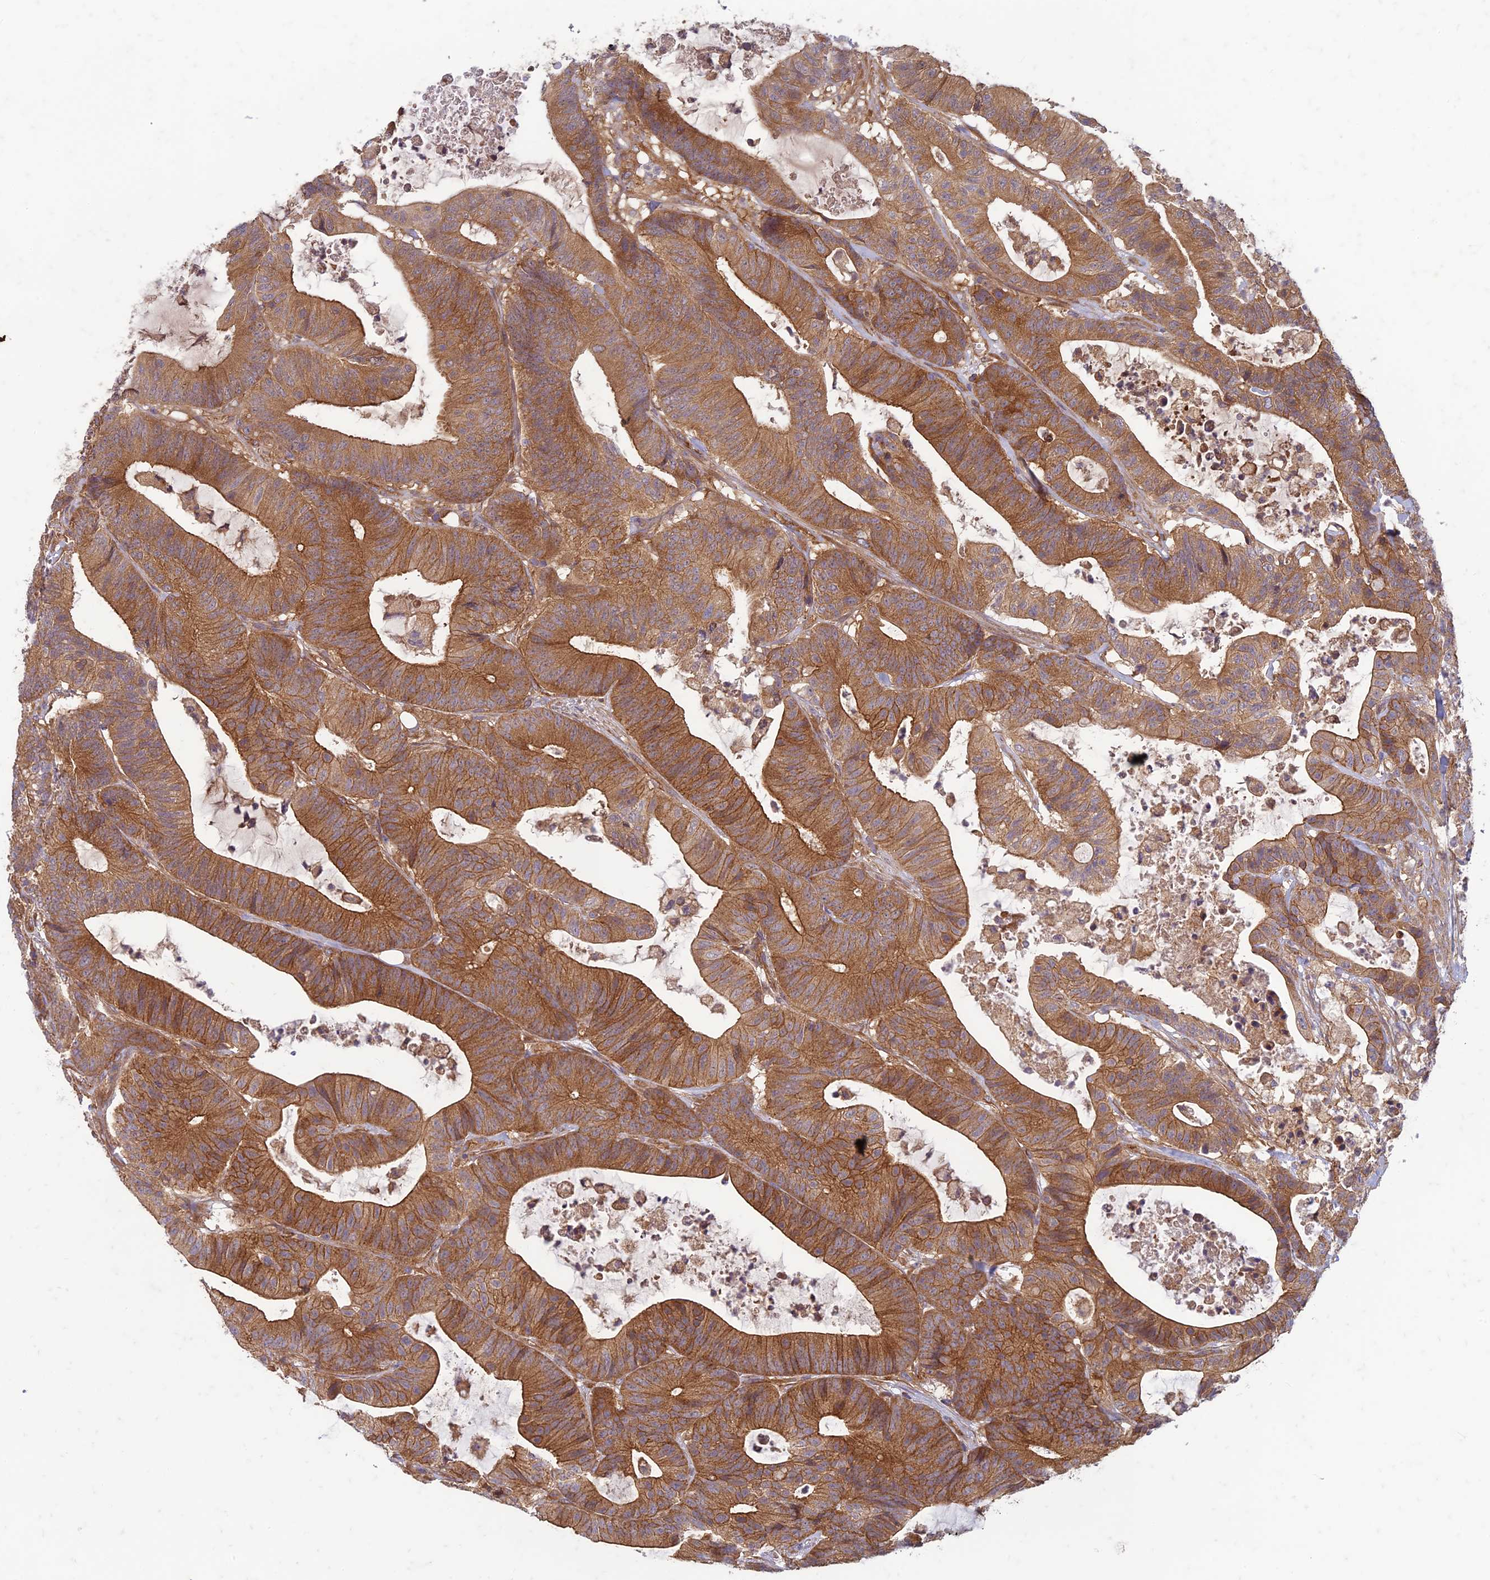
{"staining": {"intensity": "strong", "quantity": ">75%", "location": "cytoplasmic/membranous"}, "tissue": "colorectal cancer", "cell_type": "Tumor cells", "image_type": "cancer", "snomed": [{"axis": "morphology", "description": "Adenocarcinoma, NOS"}, {"axis": "topography", "description": "Colon"}], "caption": "High-power microscopy captured an IHC histopathology image of colorectal cancer (adenocarcinoma), revealing strong cytoplasmic/membranous staining in about >75% of tumor cells.", "gene": "TCF25", "patient": {"sex": "female", "age": 84}}